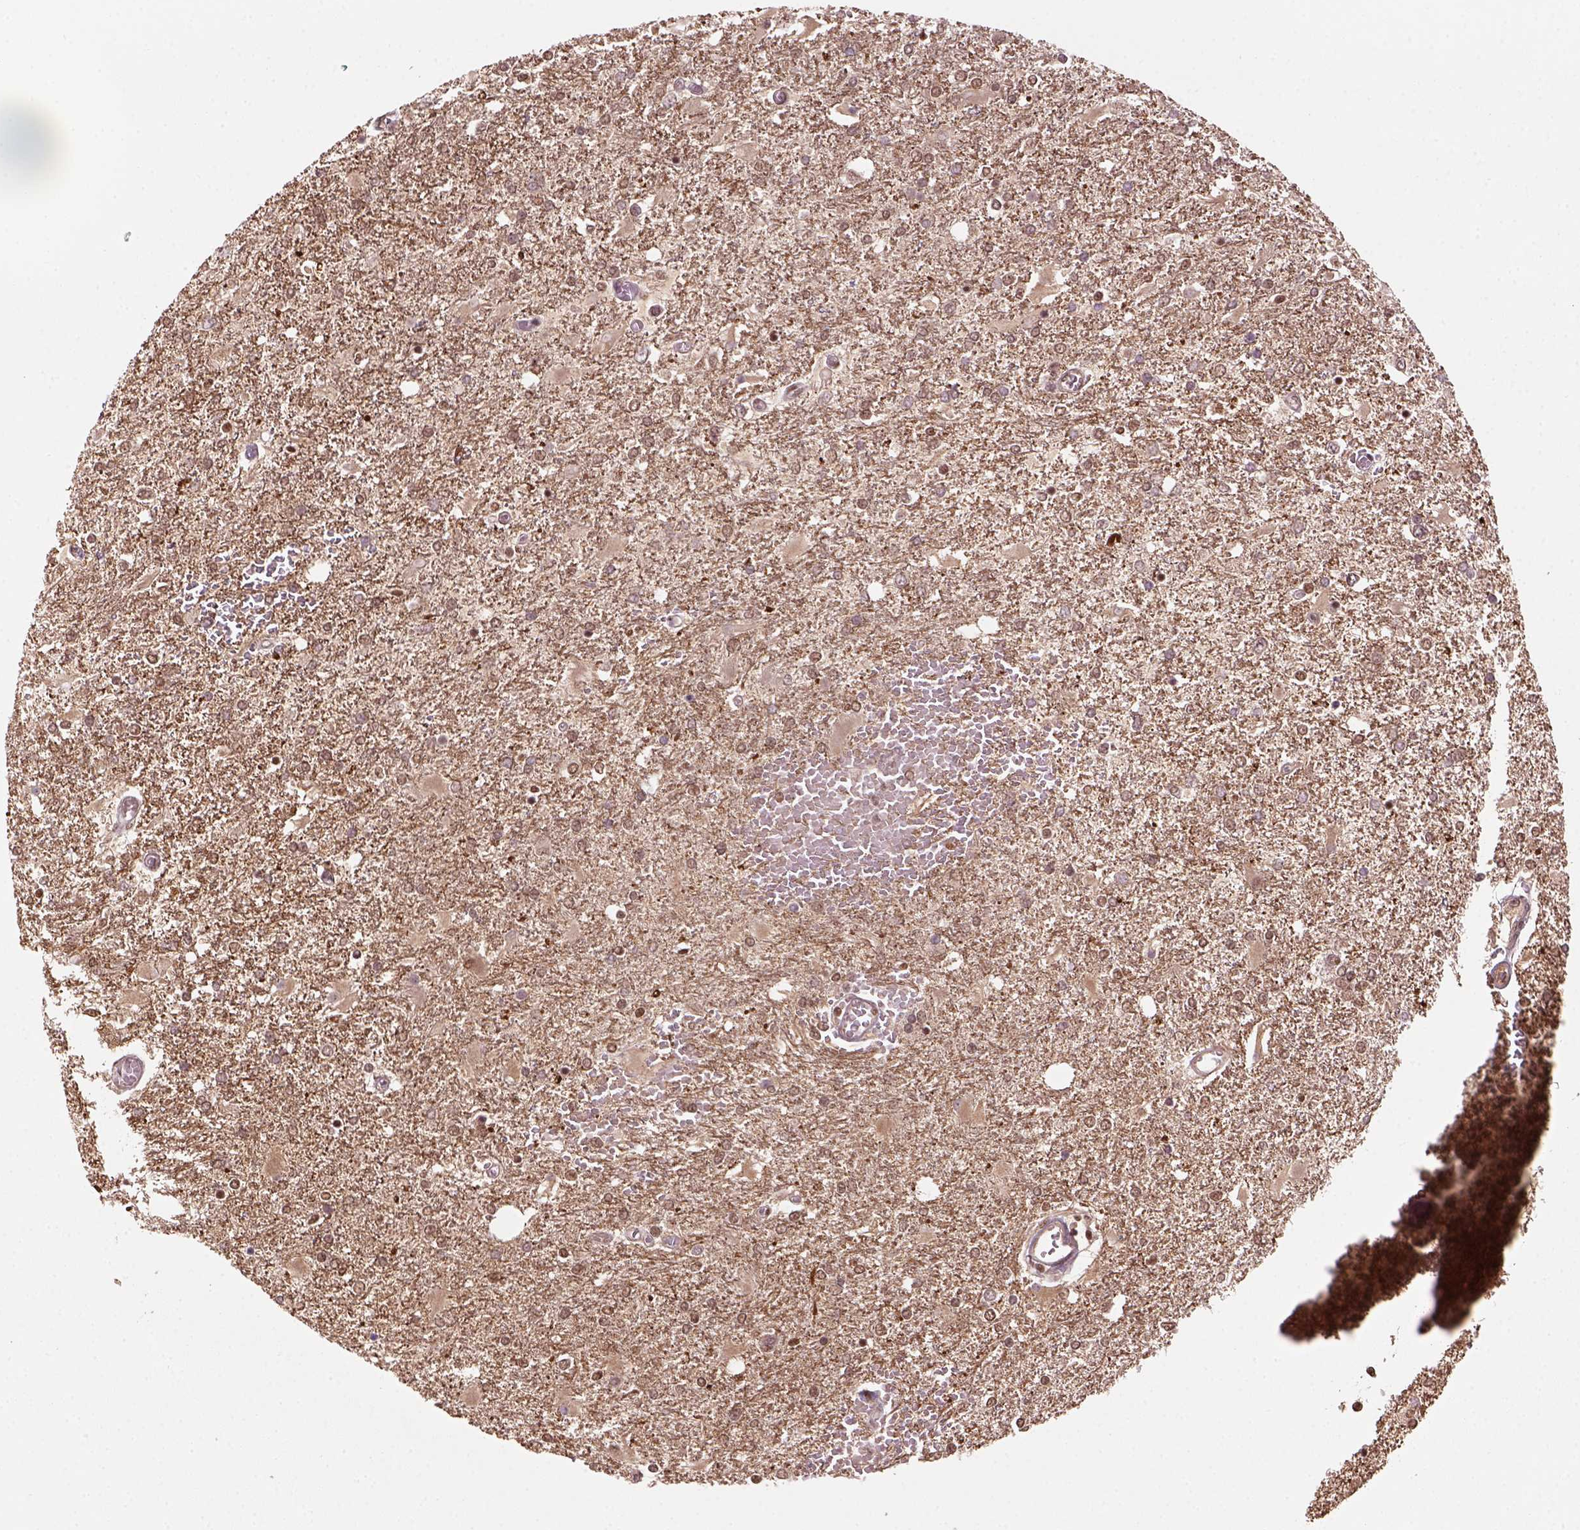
{"staining": {"intensity": "weak", "quantity": ">75%", "location": "nuclear"}, "tissue": "glioma", "cell_type": "Tumor cells", "image_type": "cancer", "snomed": [{"axis": "morphology", "description": "Glioma, malignant, High grade"}, {"axis": "topography", "description": "Cerebral cortex"}], "caption": "Brown immunohistochemical staining in glioma displays weak nuclear expression in approximately >75% of tumor cells. The staining was performed using DAB to visualize the protein expression in brown, while the nuclei were stained in blue with hematoxylin (Magnification: 20x).", "gene": "GOT1", "patient": {"sex": "male", "age": 79}}